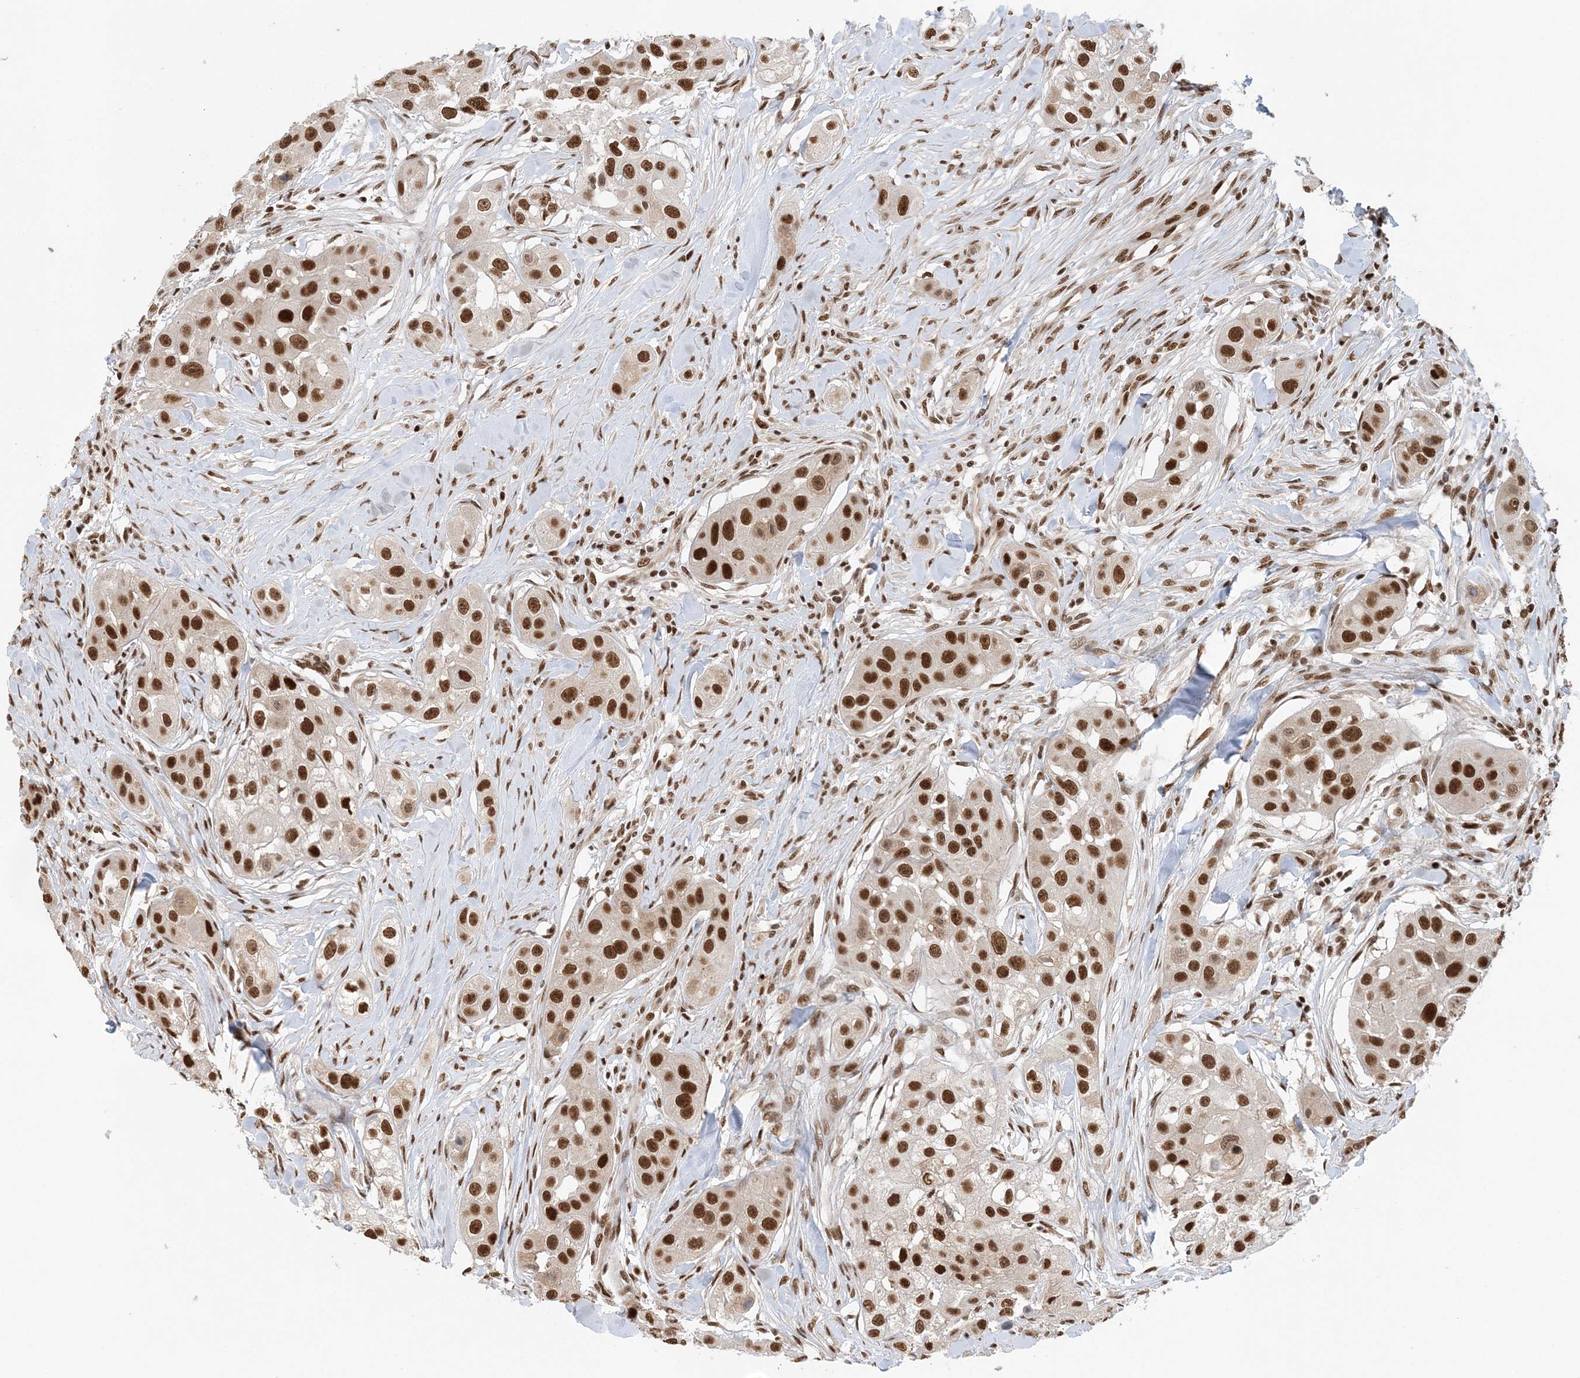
{"staining": {"intensity": "strong", "quantity": ">75%", "location": "nuclear"}, "tissue": "head and neck cancer", "cell_type": "Tumor cells", "image_type": "cancer", "snomed": [{"axis": "morphology", "description": "Normal tissue, NOS"}, {"axis": "morphology", "description": "Squamous cell carcinoma, NOS"}, {"axis": "topography", "description": "Skeletal muscle"}, {"axis": "topography", "description": "Head-Neck"}], "caption": "DAB immunohistochemical staining of head and neck squamous cell carcinoma reveals strong nuclear protein positivity in about >75% of tumor cells.", "gene": "SEPHS1", "patient": {"sex": "male", "age": 51}}